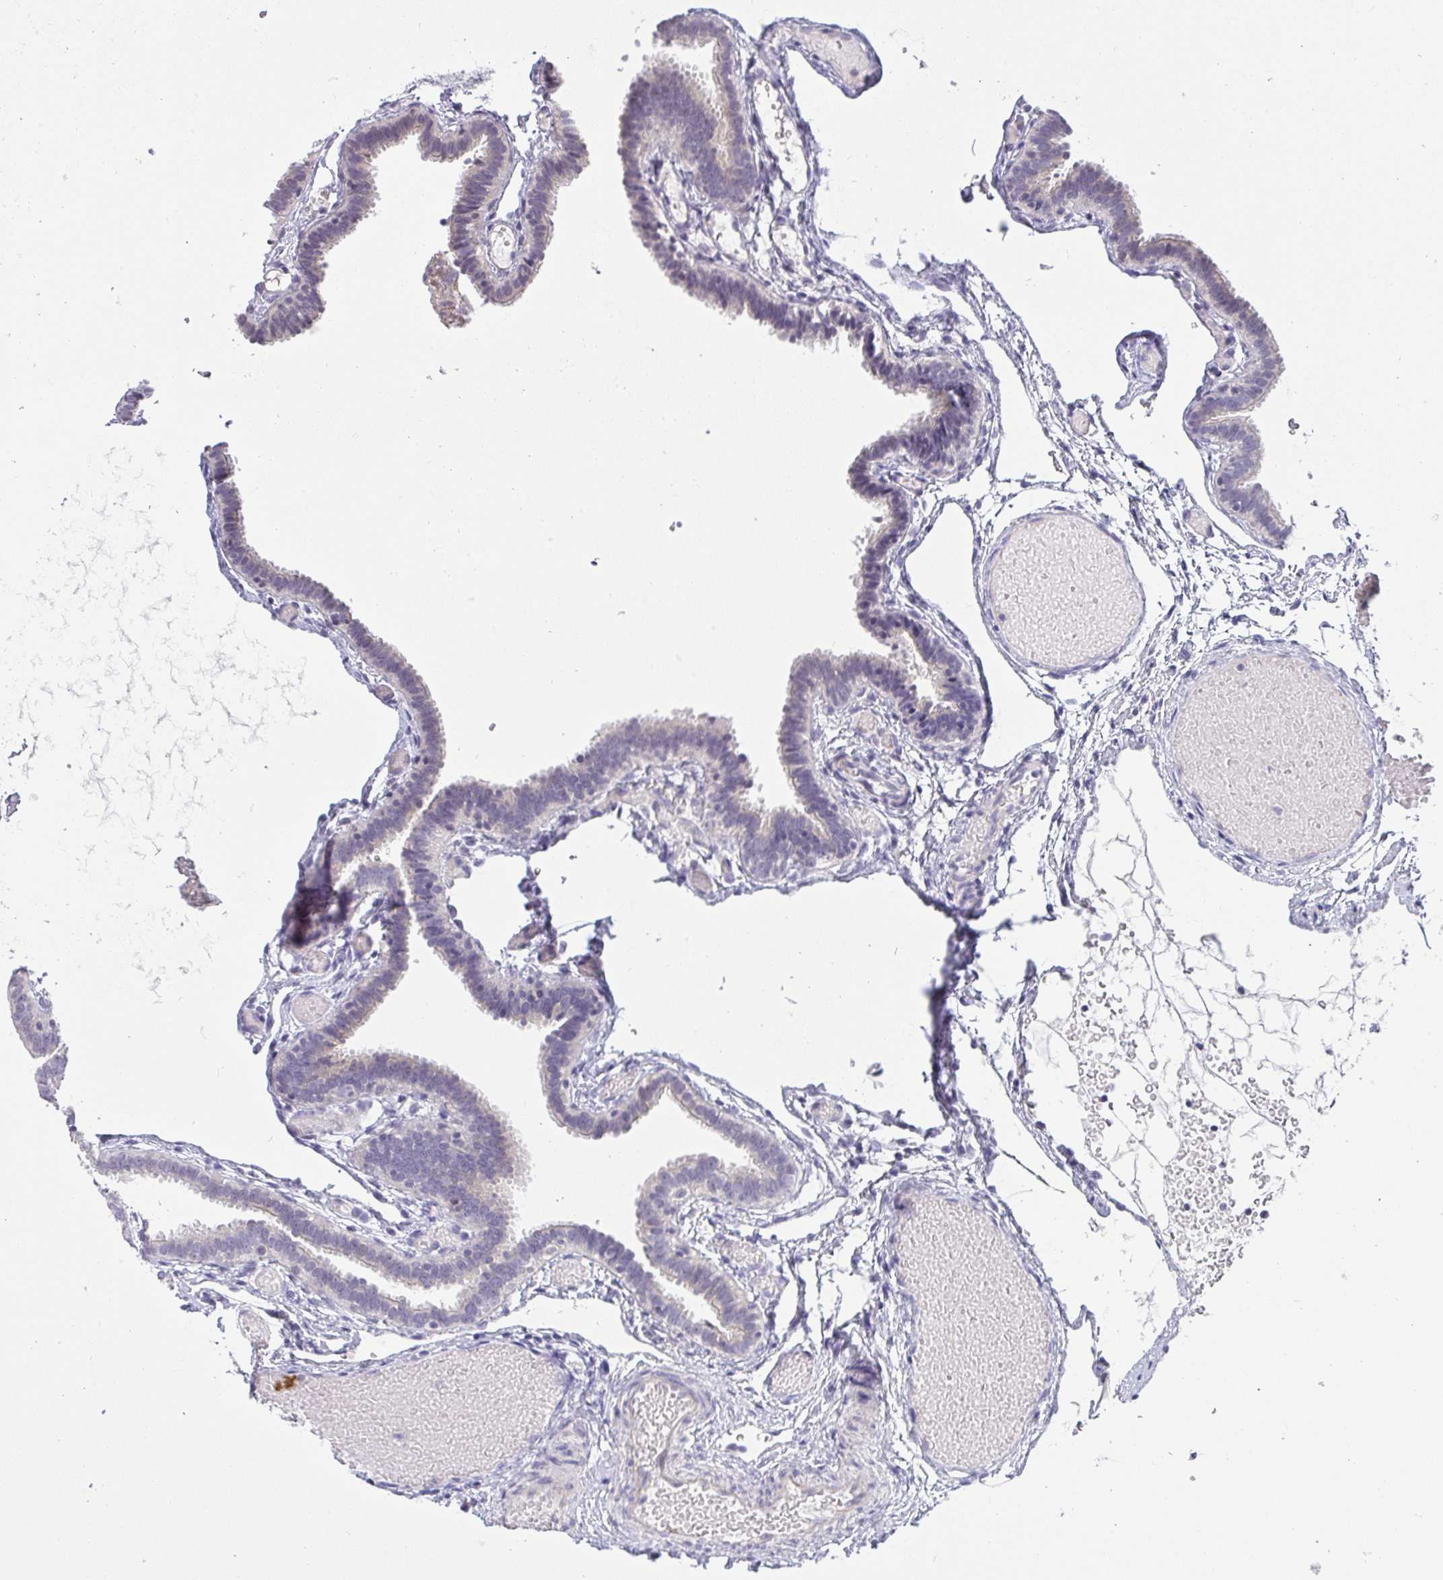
{"staining": {"intensity": "negative", "quantity": "none", "location": "none"}, "tissue": "fallopian tube", "cell_type": "Glandular cells", "image_type": "normal", "snomed": [{"axis": "morphology", "description": "Normal tissue, NOS"}, {"axis": "topography", "description": "Fallopian tube"}], "caption": "This is a image of immunohistochemistry (IHC) staining of benign fallopian tube, which shows no staining in glandular cells.", "gene": "CACNA1S", "patient": {"sex": "female", "age": 37}}